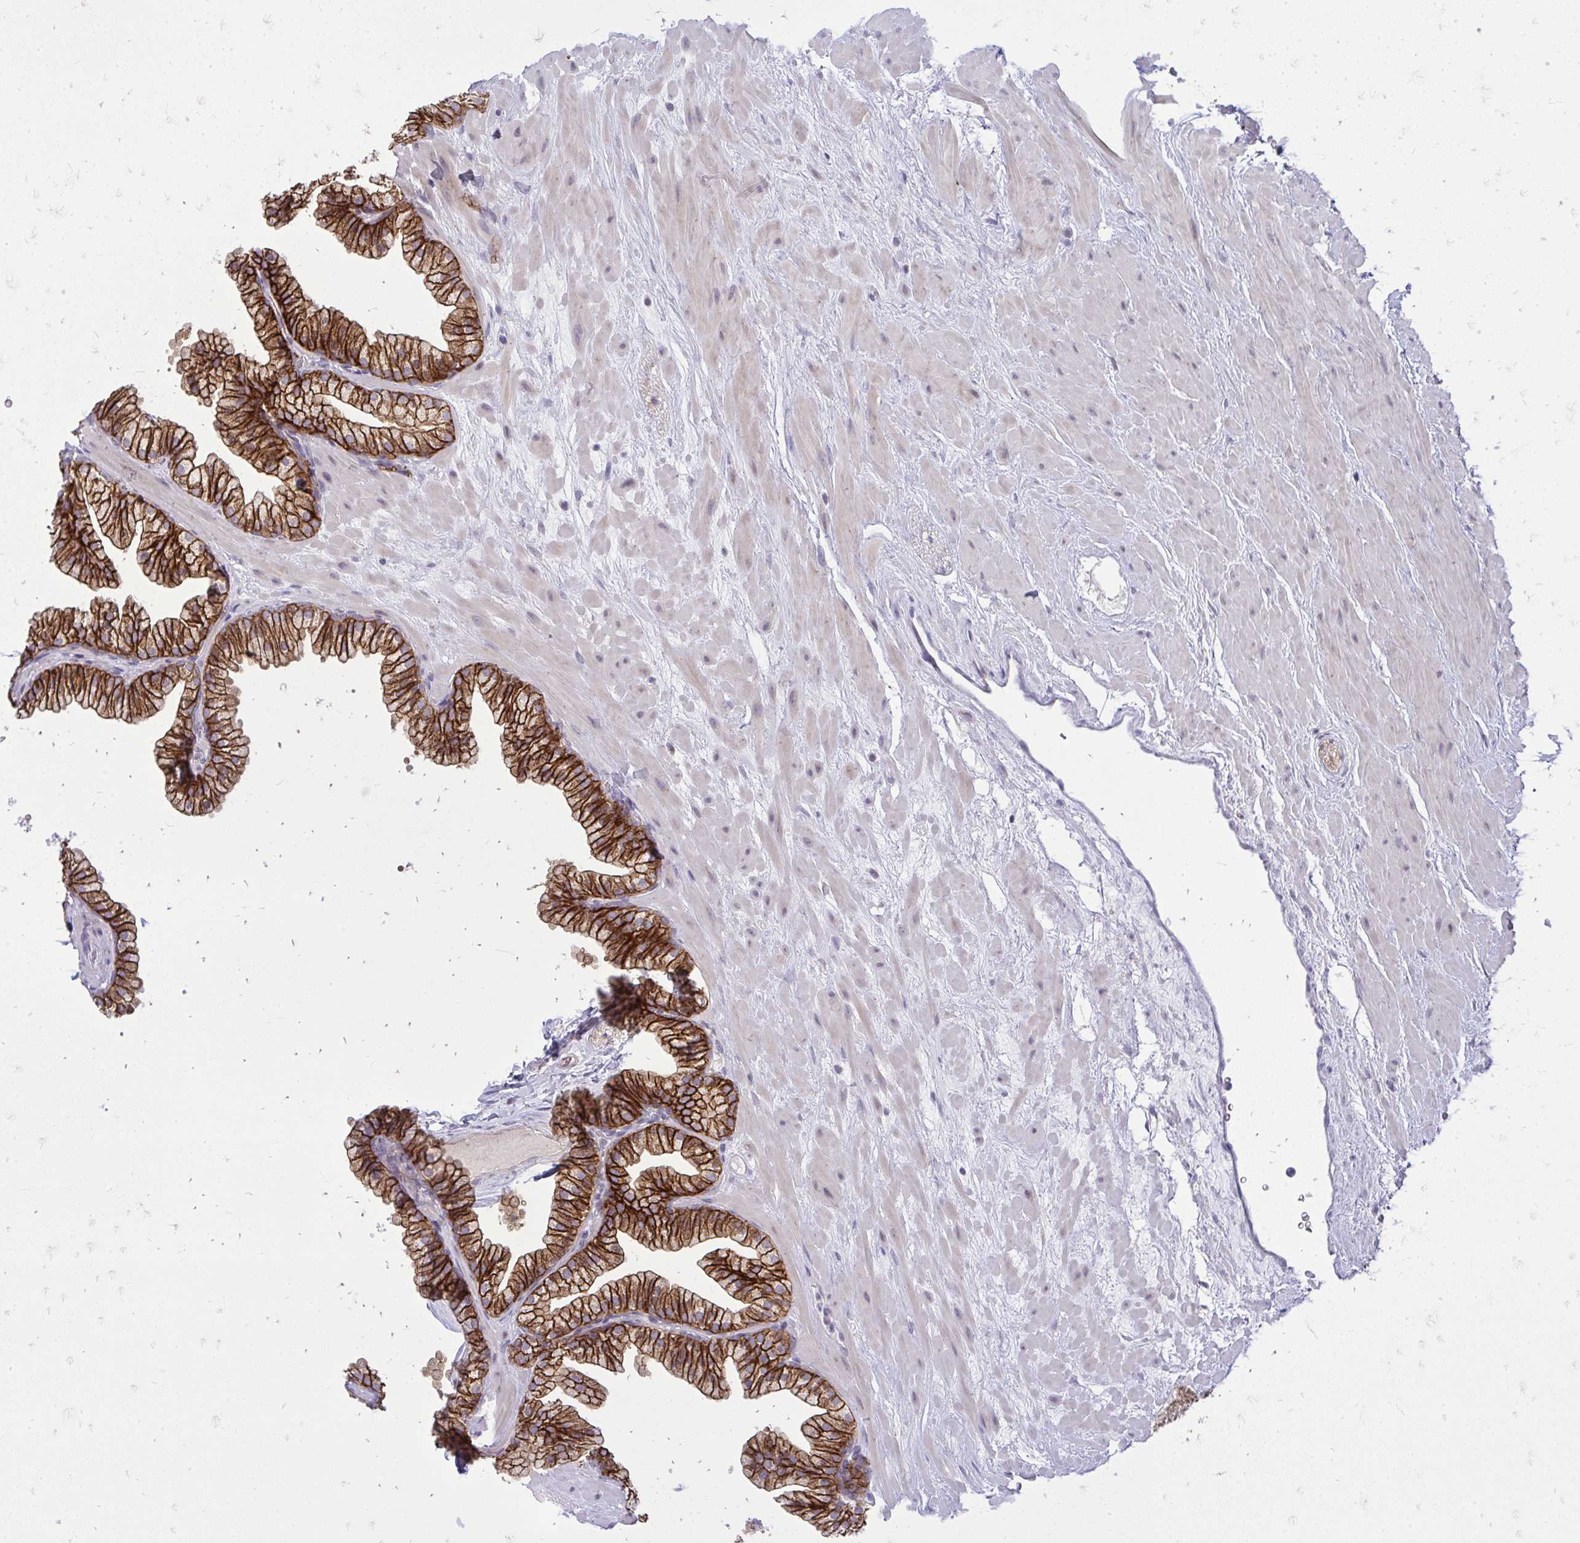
{"staining": {"intensity": "strong", "quantity": ">75%", "location": "cytoplasmic/membranous"}, "tissue": "prostate", "cell_type": "Glandular cells", "image_type": "normal", "snomed": [{"axis": "morphology", "description": "Normal tissue, NOS"}, {"axis": "topography", "description": "Prostate"}, {"axis": "topography", "description": "Peripheral nerve tissue"}], "caption": "Prostate stained for a protein displays strong cytoplasmic/membranous positivity in glandular cells. (Stains: DAB (3,3'-diaminobenzidine) in brown, nuclei in blue, Microscopy: brightfield microscopy at high magnification).", "gene": "SPTBN2", "patient": {"sex": "male", "age": 61}}